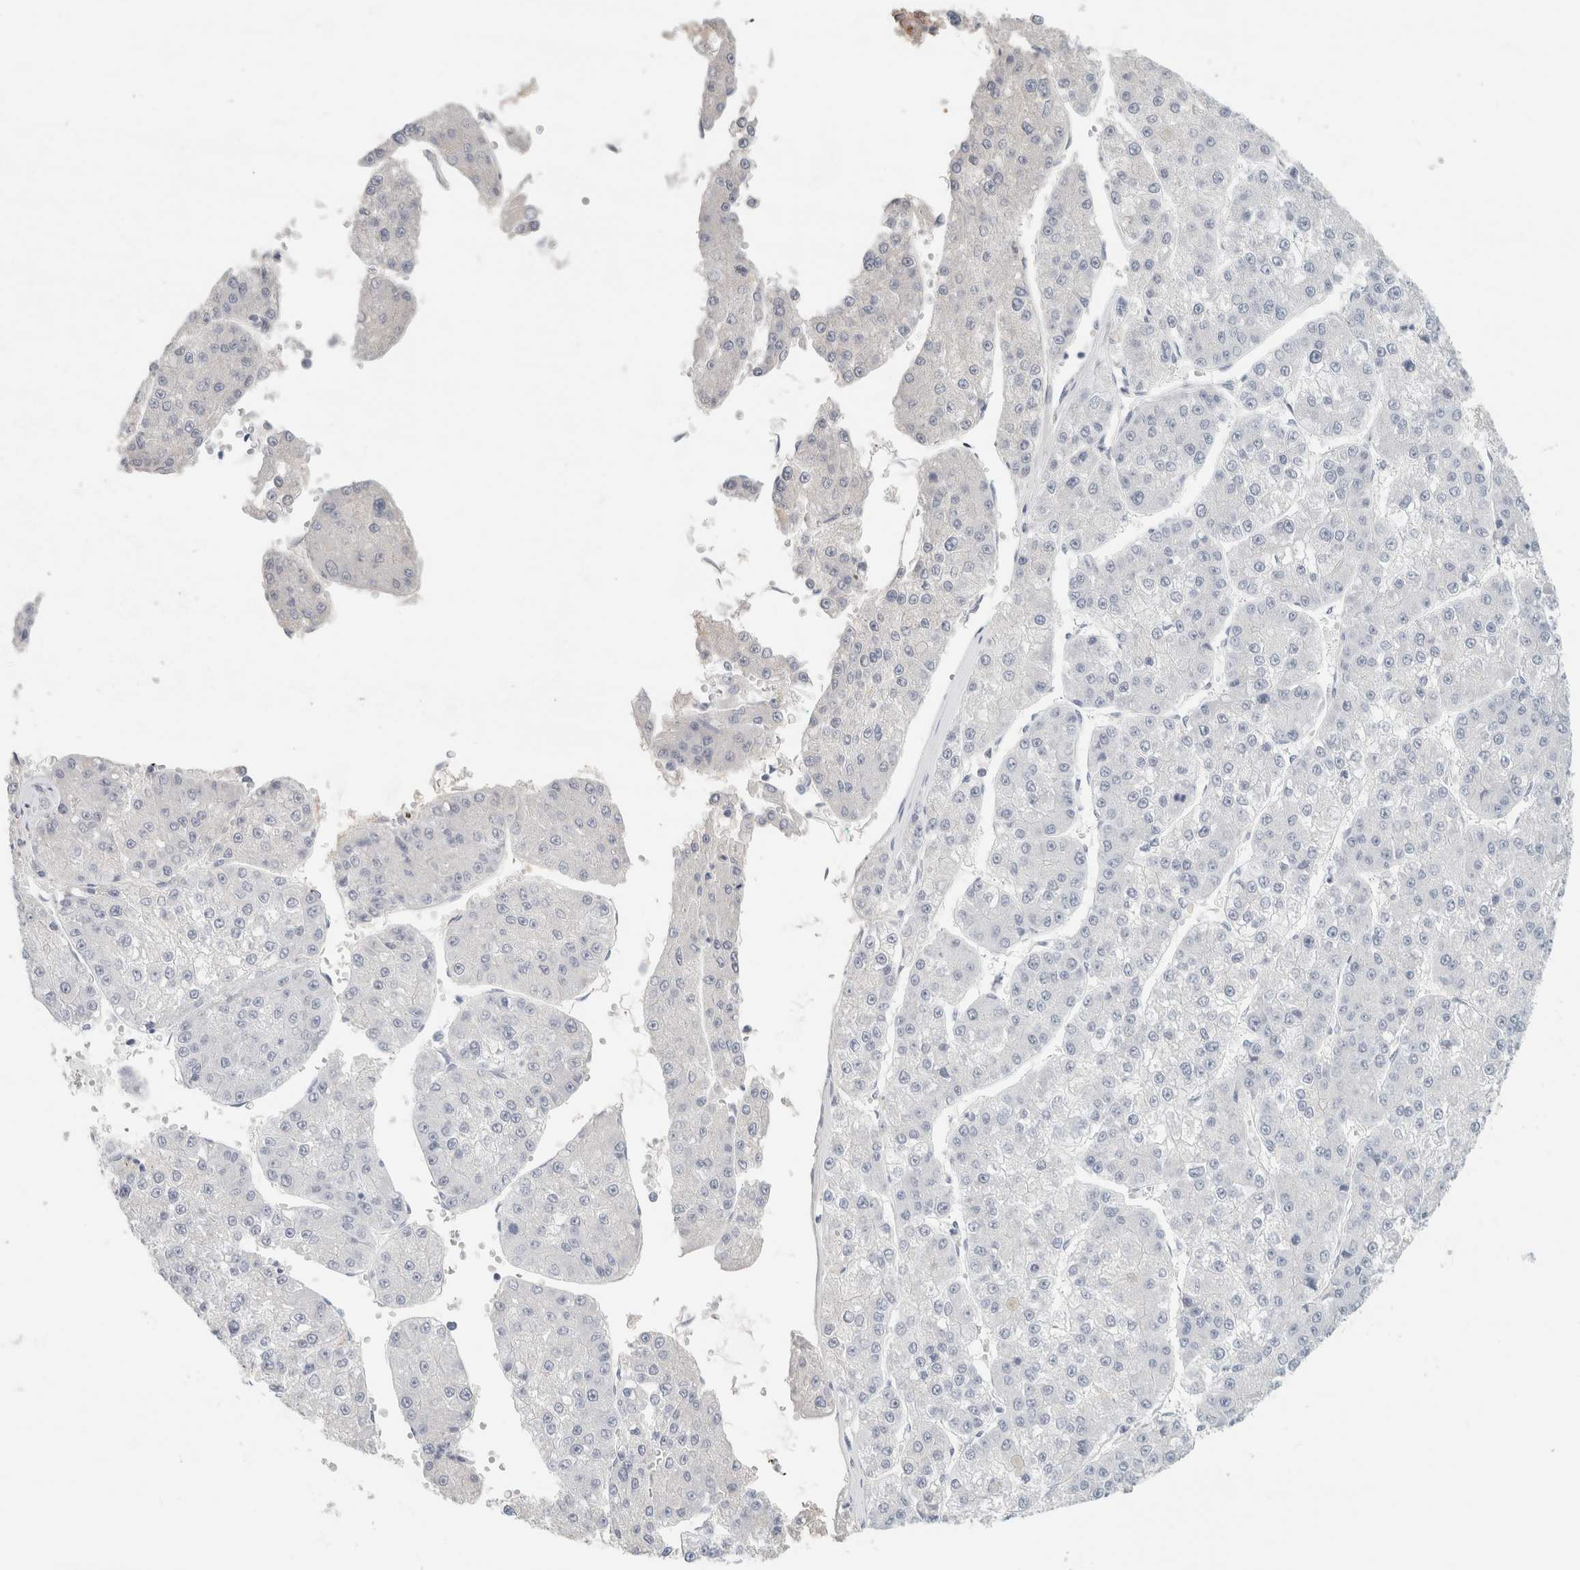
{"staining": {"intensity": "negative", "quantity": "none", "location": "none"}, "tissue": "liver cancer", "cell_type": "Tumor cells", "image_type": "cancer", "snomed": [{"axis": "morphology", "description": "Carcinoma, Hepatocellular, NOS"}, {"axis": "topography", "description": "Liver"}], "caption": "Tumor cells show no significant protein staining in hepatocellular carcinoma (liver).", "gene": "IL6", "patient": {"sex": "female", "age": 73}}